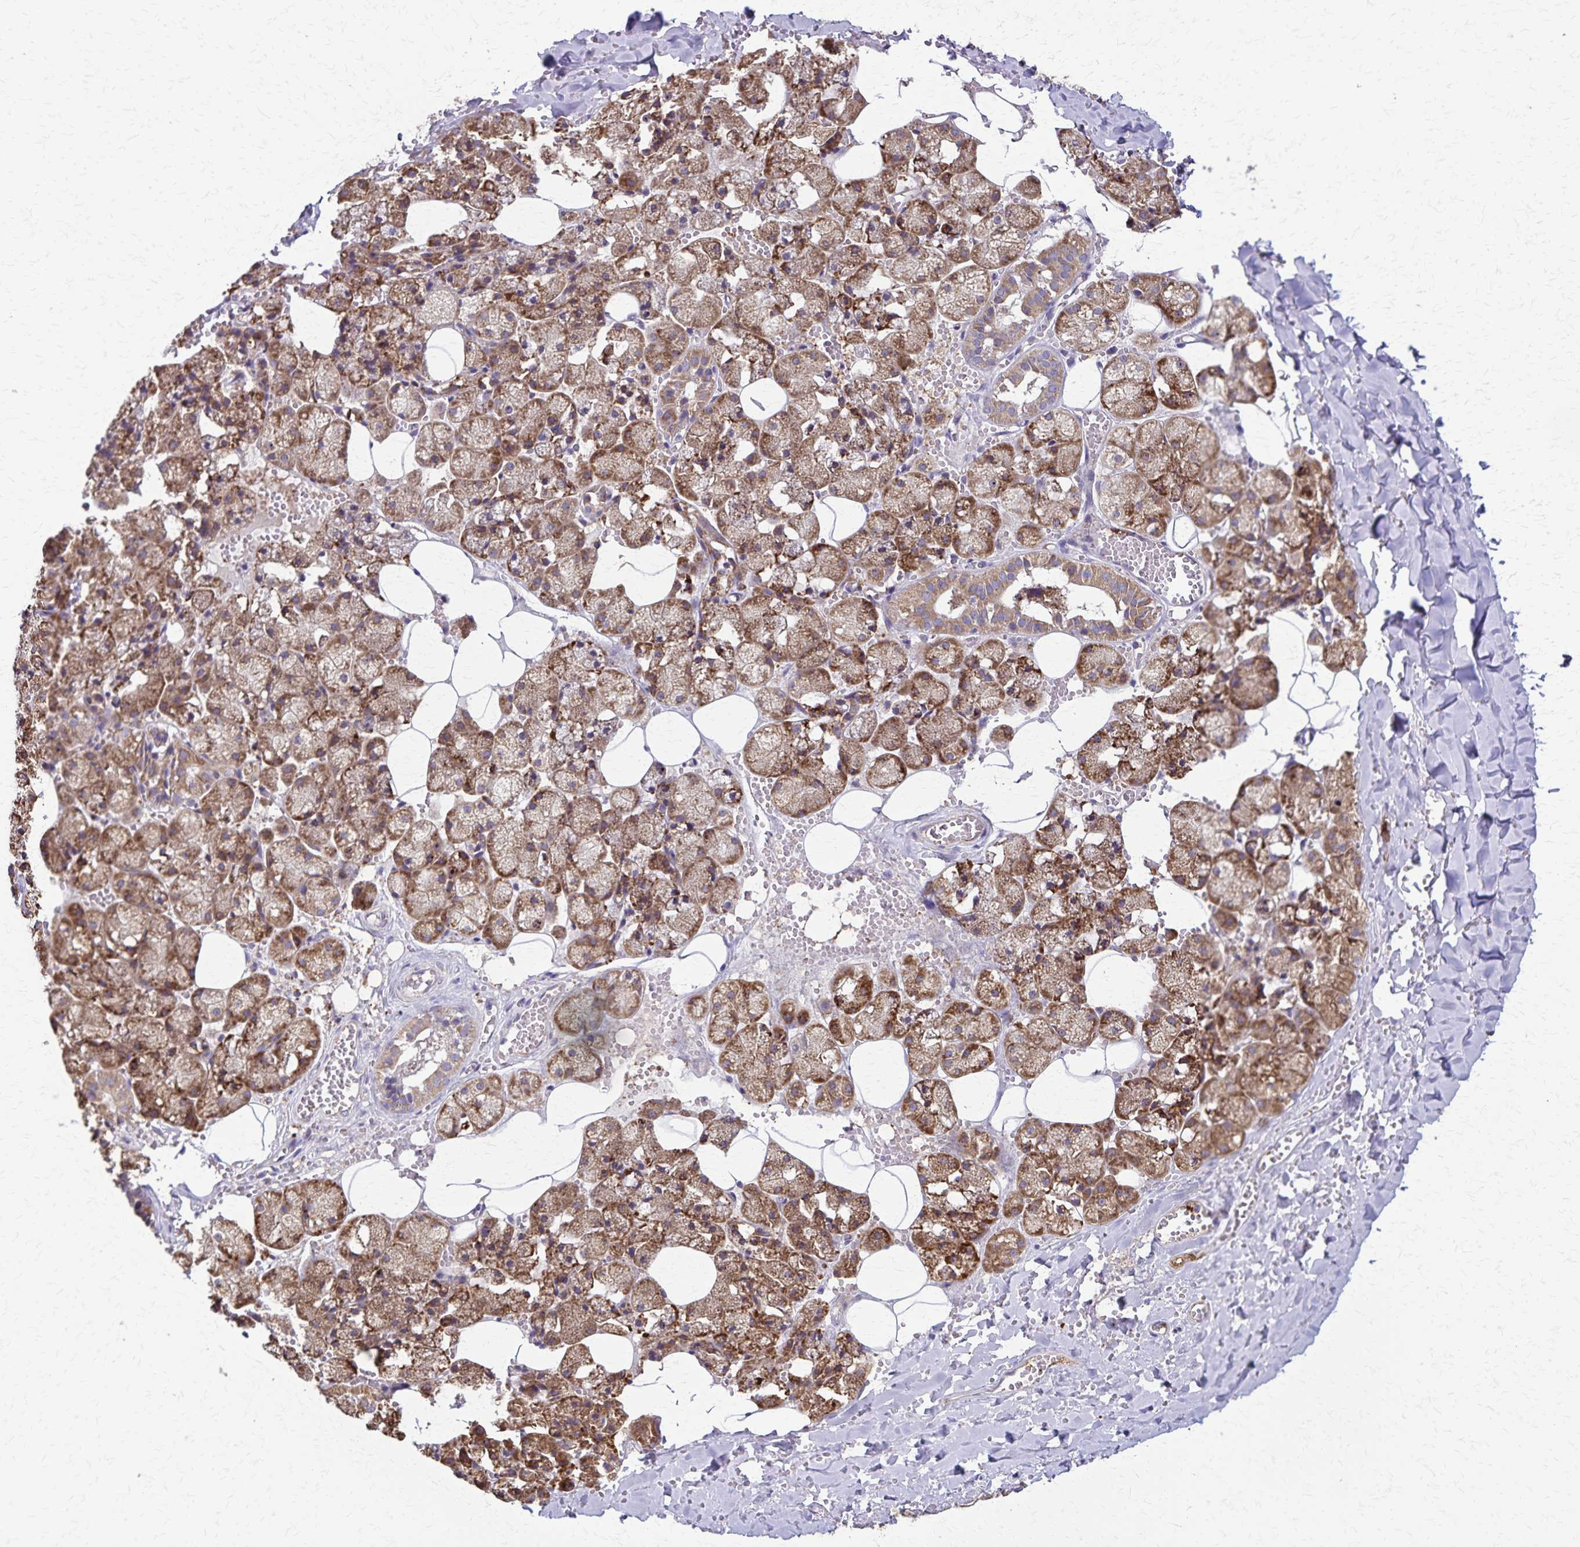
{"staining": {"intensity": "moderate", "quantity": ">75%", "location": "cytoplasmic/membranous"}, "tissue": "salivary gland", "cell_type": "Glandular cells", "image_type": "normal", "snomed": [{"axis": "morphology", "description": "Normal tissue, NOS"}, {"axis": "topography", "description": "Salivary gland"}, {"axis": "topography", "description": "Peripheral nerve tissue"}], "caption": "Protein expression analysis of unremarkable human salivary gland reveals moderate cytoplasmic/membranous expression in approximately >75% of glandular cells. The staining is performed using DAB (3,3'-diaminobenzidine) brown chromogen to label protein expression. The nuclei are counter-stained blue using hematoxylin.", "gene": "RNF10", "patient": {"sex": "male", "age": 38}}